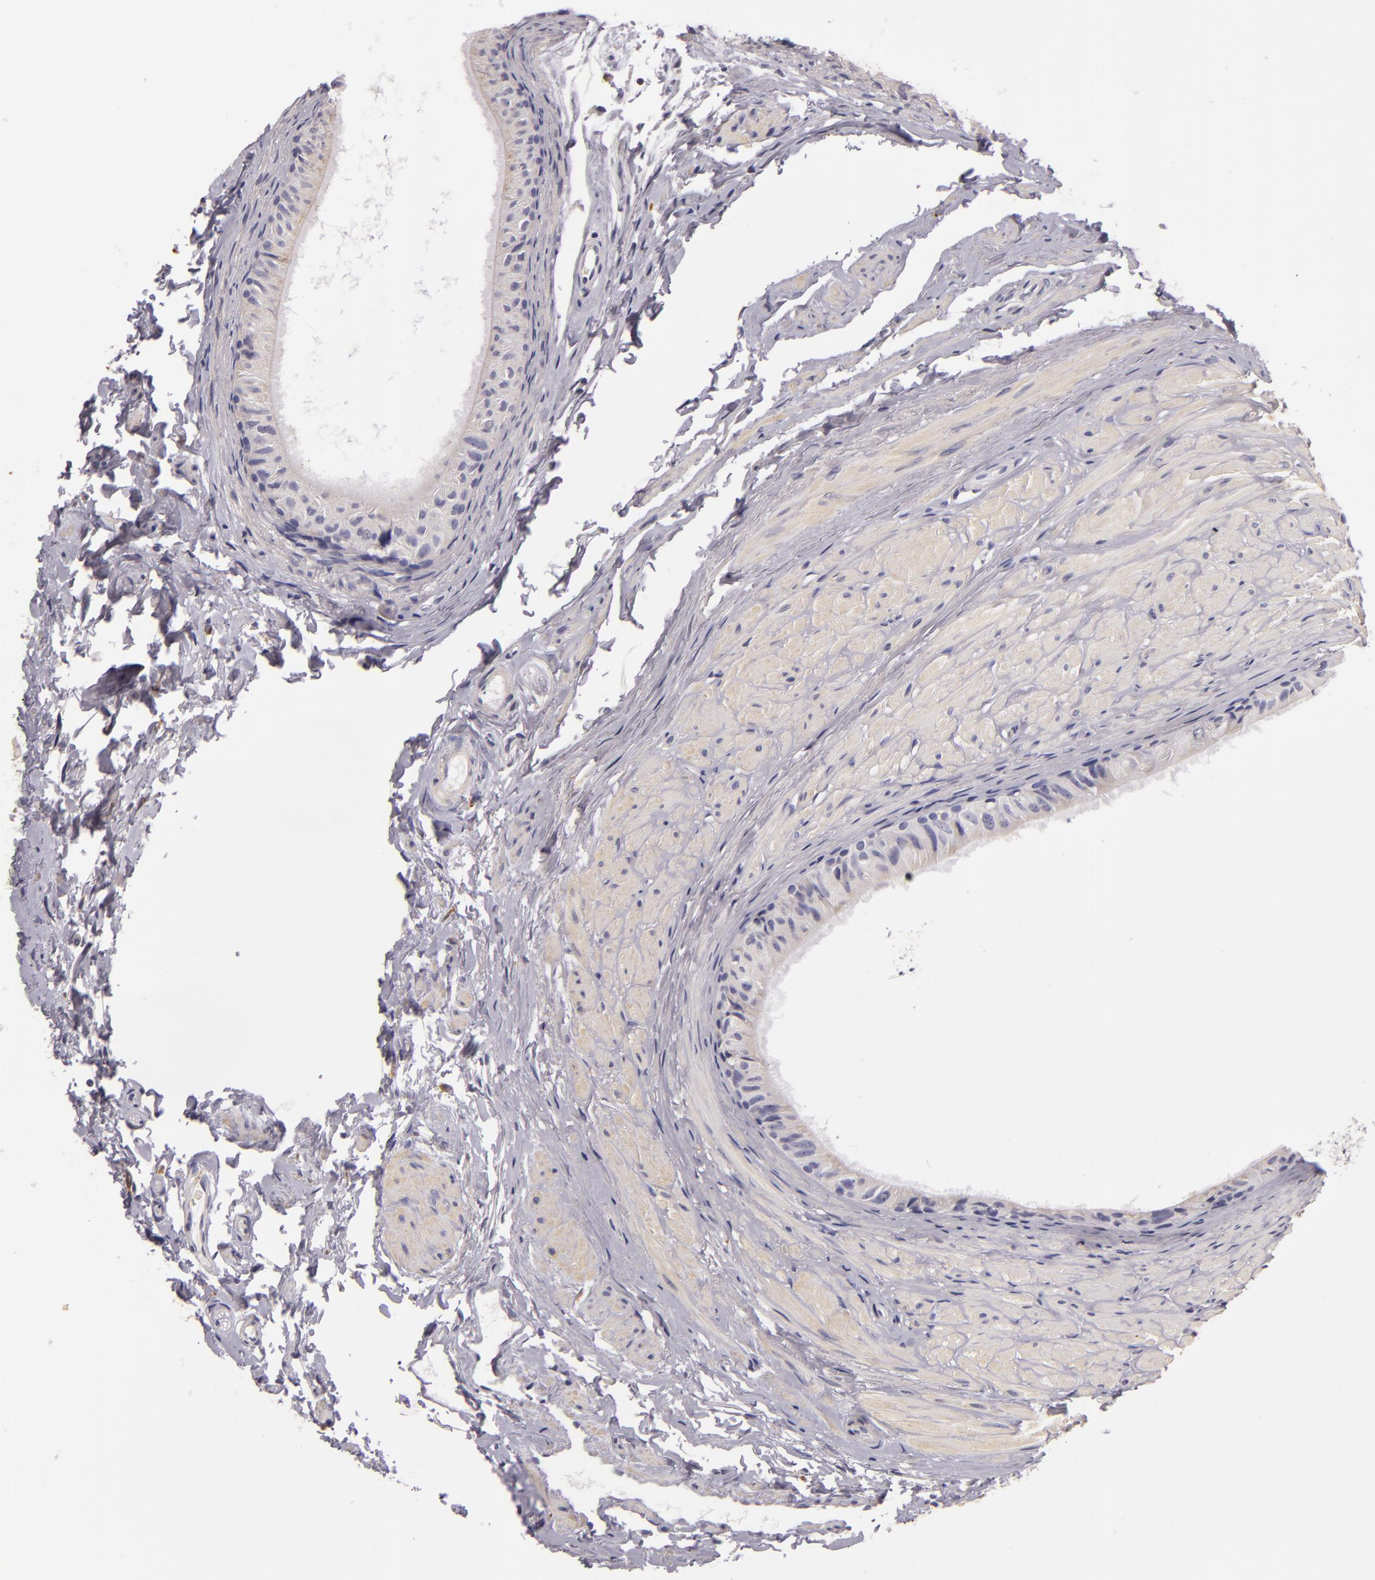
{"staining": {"intensity": "weak", "quantity": ">75%", "location": "cytoplasmic/membranous"}, "tissue": "epididymis", "cell_type": "Glandular cells", "image_type": "normal", "snomed": [{"axis": "morphology", "description": "Normal tissue, NOS"}, {"axis": "topography", "description": "Epididymis"}], "caption": "The photomicrograph displays immunohistochemical staining of normal epididymis. There is weak cytoplasmic/membranous expression is identified in approximately >75% of glandular cells.", "gene": "TLR8", "patient": {"sex": "male", "age": 77}}